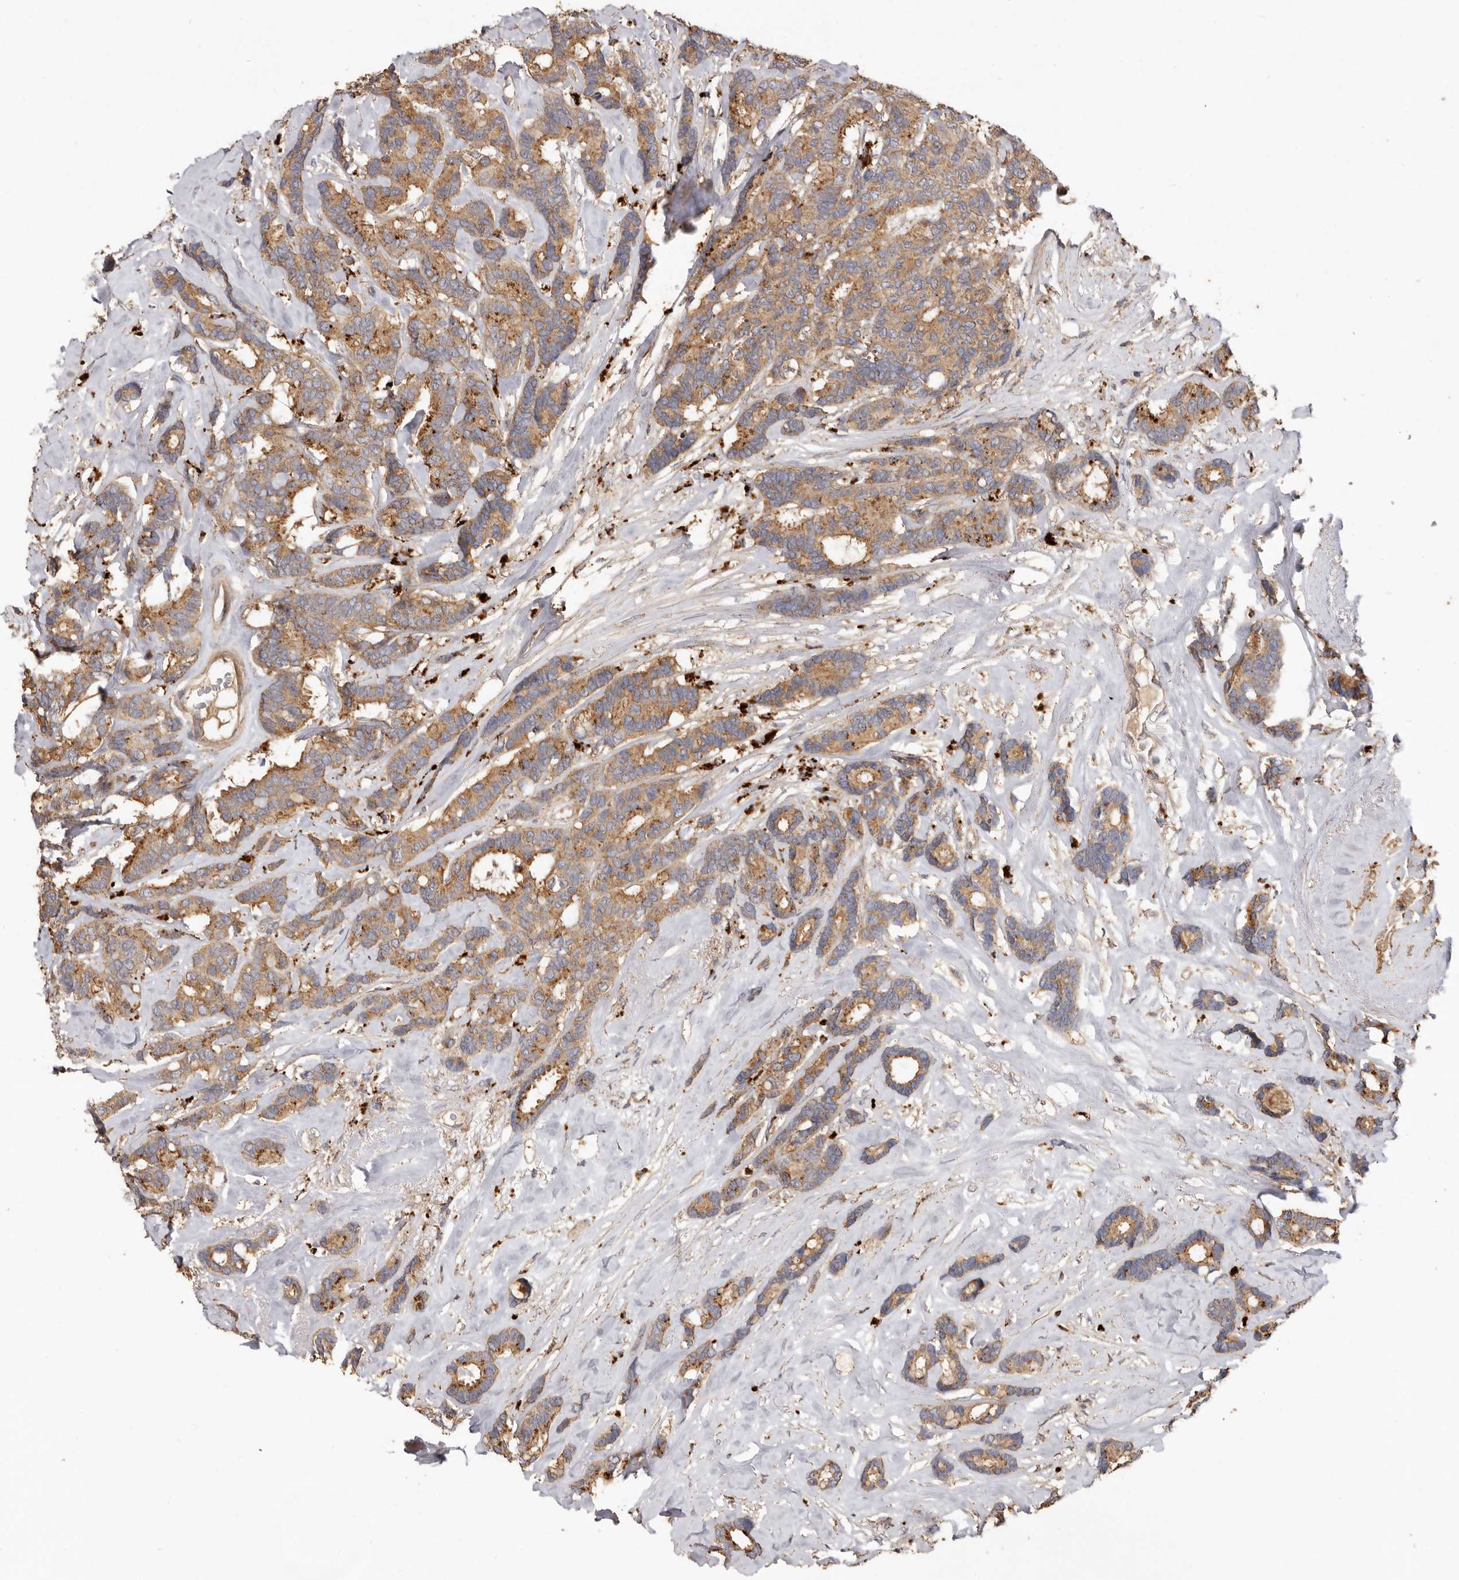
{"staining": {"intensity": "moderate", "quantity": ">75%", "location": "cytoplasmic/membranous"}, "tissue": "breast cancer", "cell_type": "Tumor cells", "image_type": "cancer", "snomed": [{"axis": "morphology", "description": "Duct carcinoma"}, {"axis": "topography", "description": "Breast"}], "caption": "Breast infiltrating ductal carcinoma stained for a protein shows moderate cytoplasmic/membranous positivity in tumor cells. (DAB IHC, brown staining for protein, blue staining for nuclei).", "gene": "RWDD1", "patient": {"sex": "female", "age": 87}}